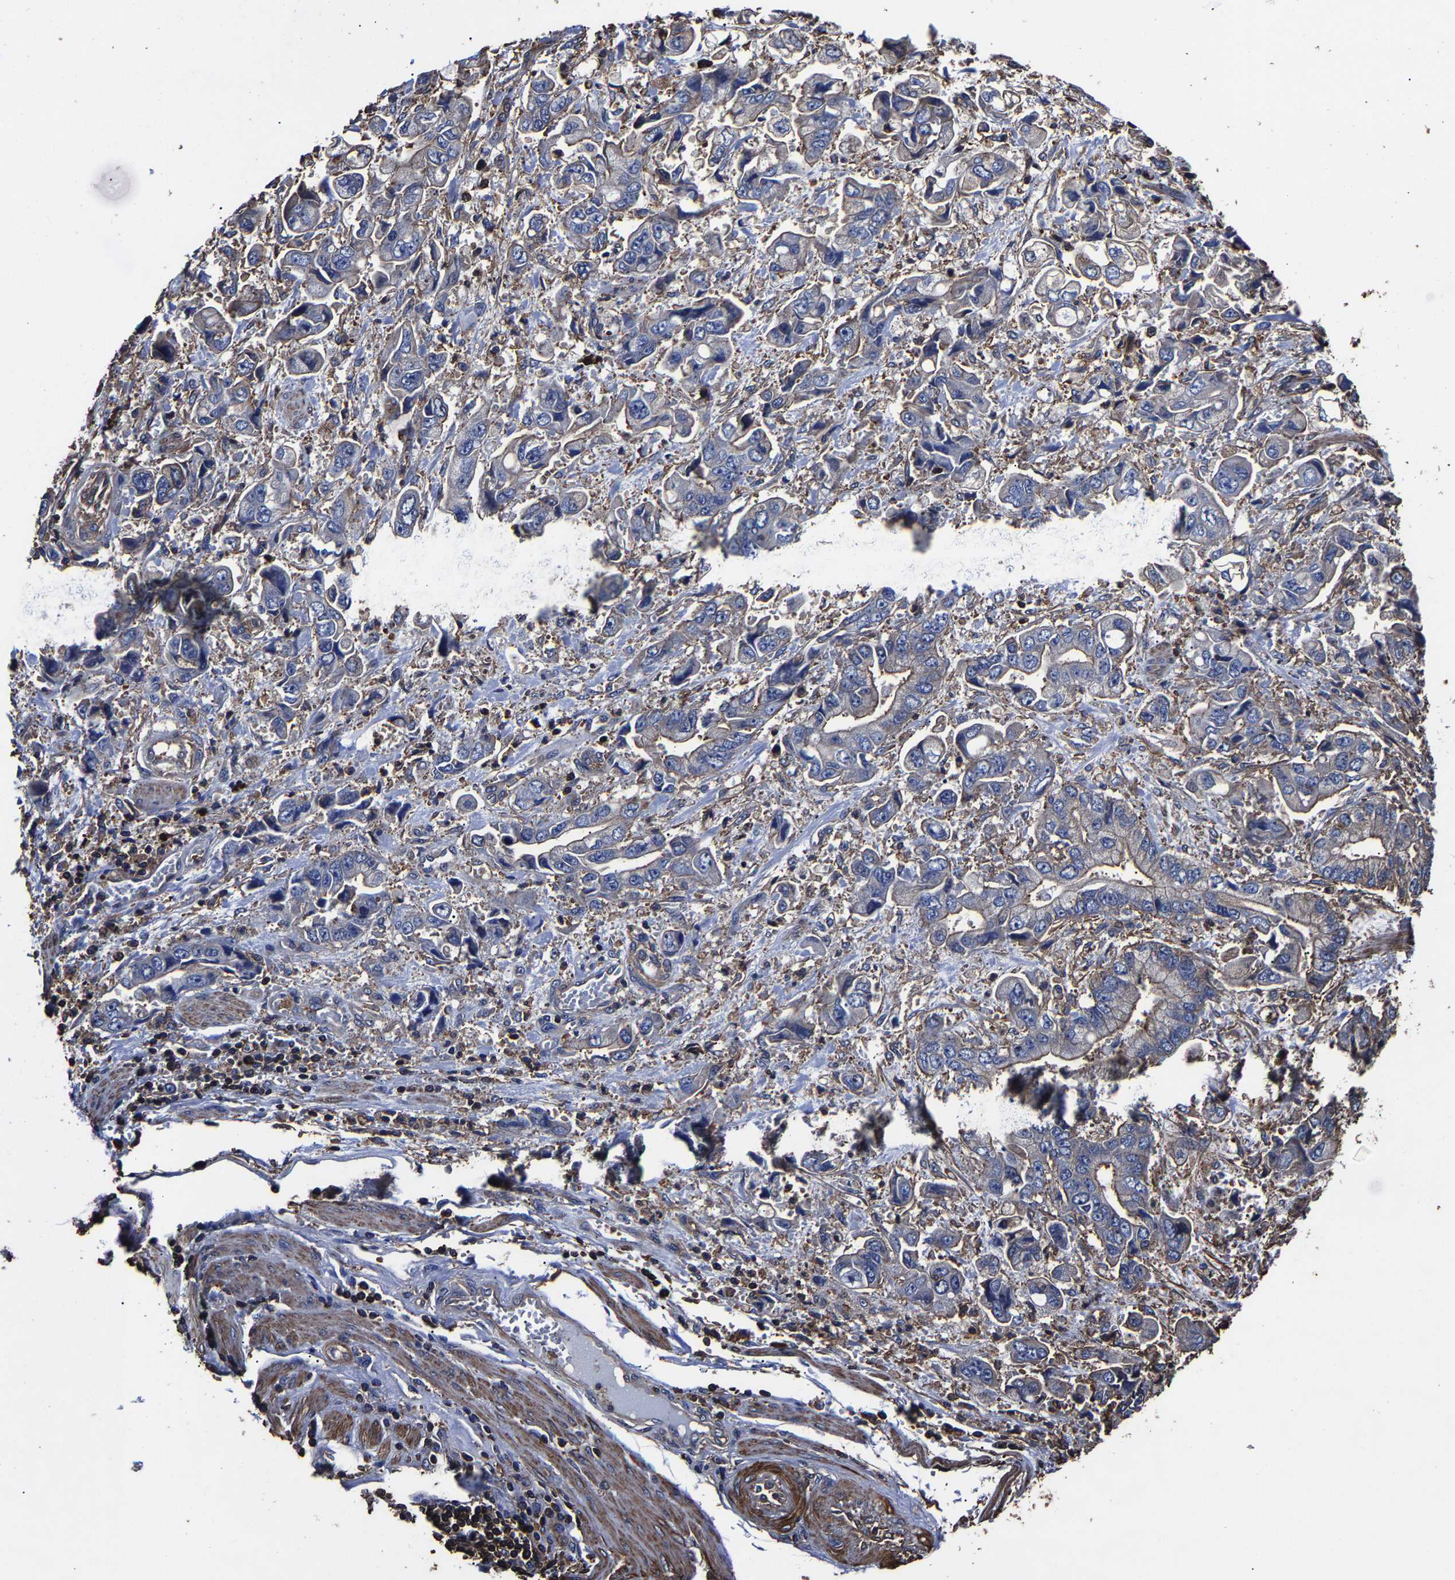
{"staining": {"intensity": "weak", "quantity": "<25%", "location": "cytoplasmic/membranous"}, "tissue": "stomach cancer", "cell_type": "Tumor cells", "image_type": "cancer", "snomed": [{"axis": "morphology", "description": "Normal tissue, NOS"}, {"axis": "morphology", "description": "Adenocarcinoma, NOS"}, {"axis": "topography", "description": "Stomach"}], "caption": "The micrograph demonstrates no staining of tumor cells in stomach cancer (adenocarcinoma).", "gene": "SSH3", "patient": {"sex": "male", "age": 62}}